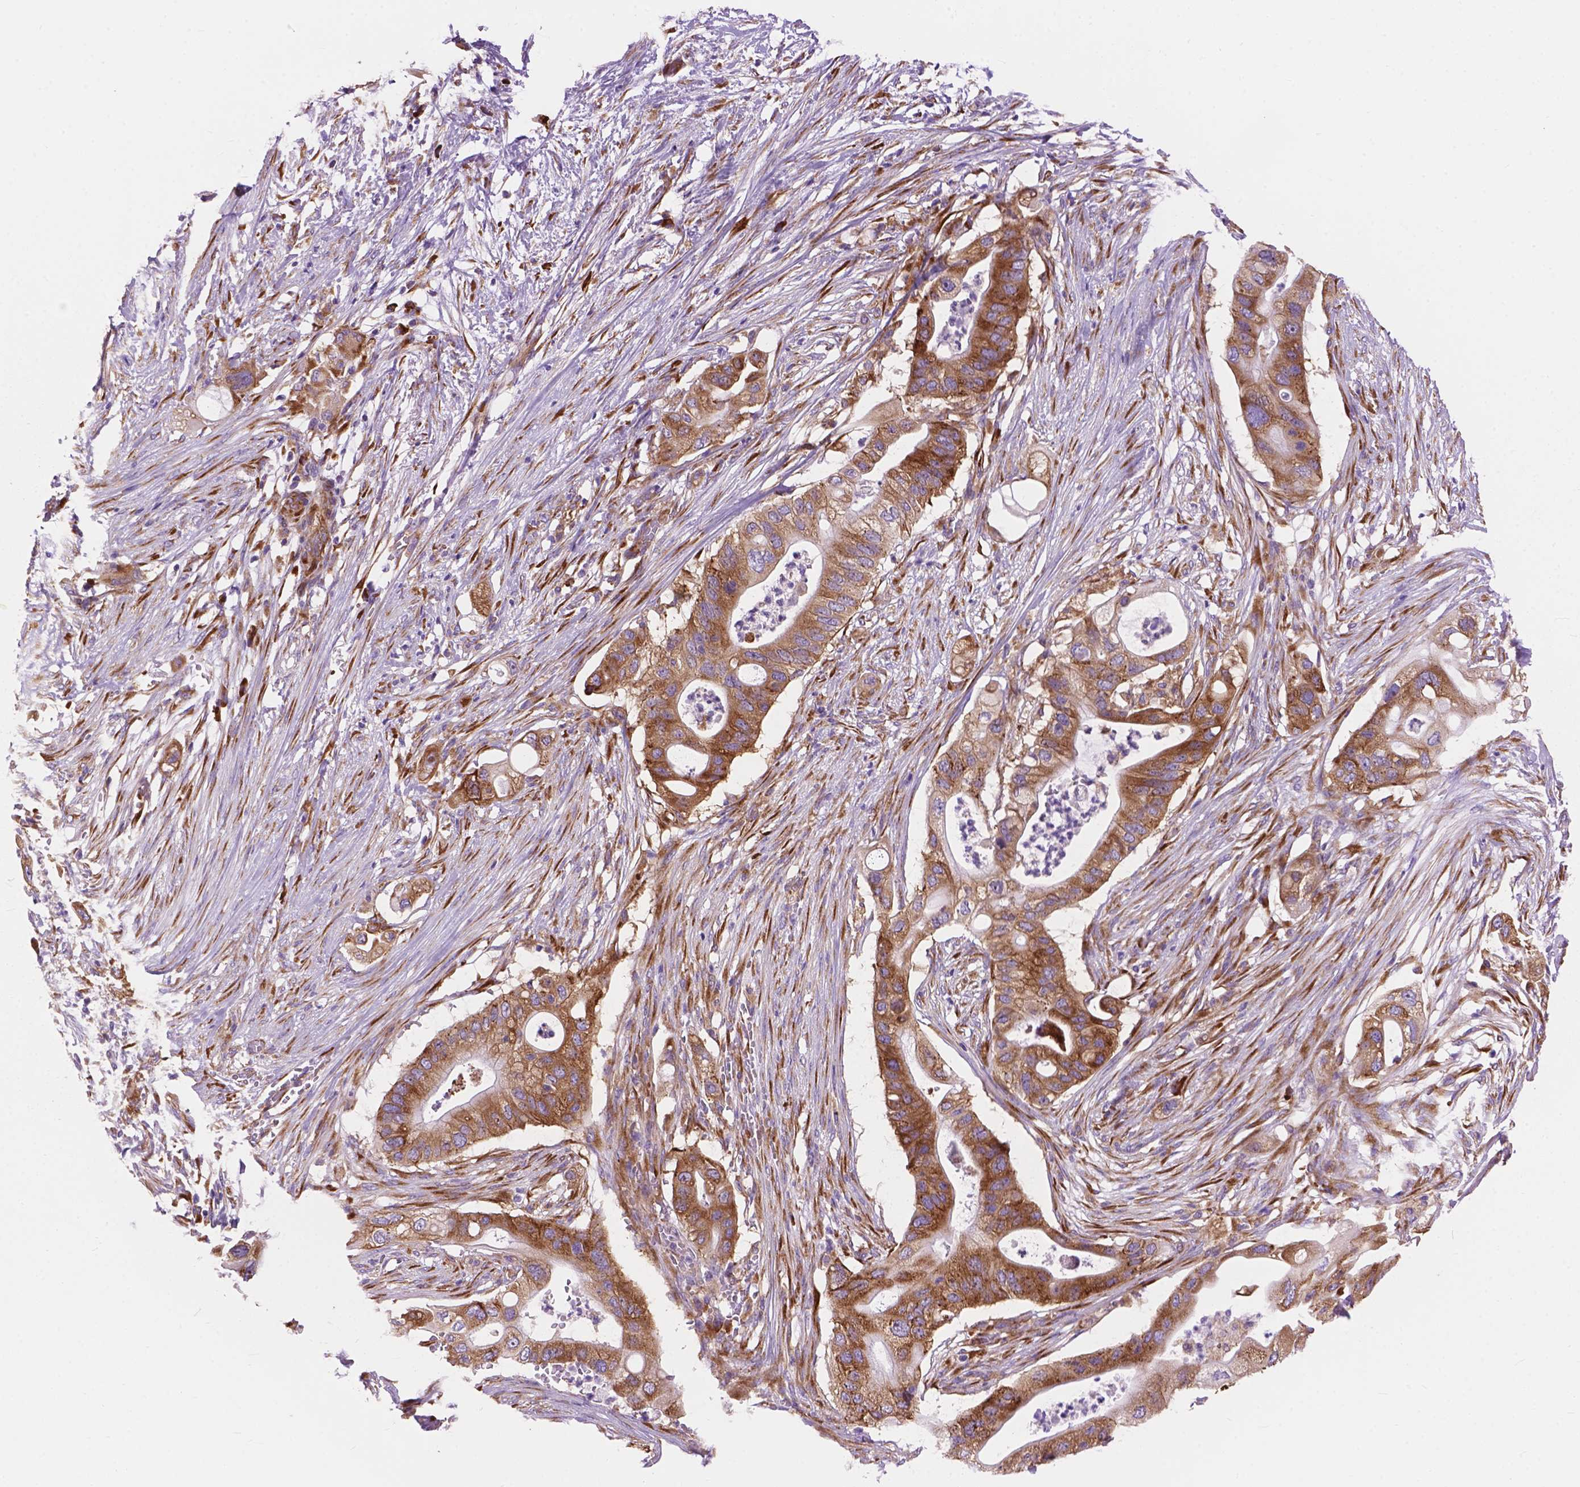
{"staining": {"intensity": "moderate", "quantity": ">75%", "location": "cytoplasmic/membranous"}, "tissue": "pancreatic cancer", "cell_type": "Tumor cells", "image_type": "cancer", "snomed": [{"axis": "morphology", "description": "Adenocarcinoma, NOS"}, {"axis": "topography", "description": "Pancreas"}], "caption": "An image of pancreatic cancer stained for a protein exhibits moderate cytoplasmic/membranous brown staining in tumor cells. Nuclei are stained in blue.", "gene": "RPL37A", "patient": {"sex": "female", "age": 72}}